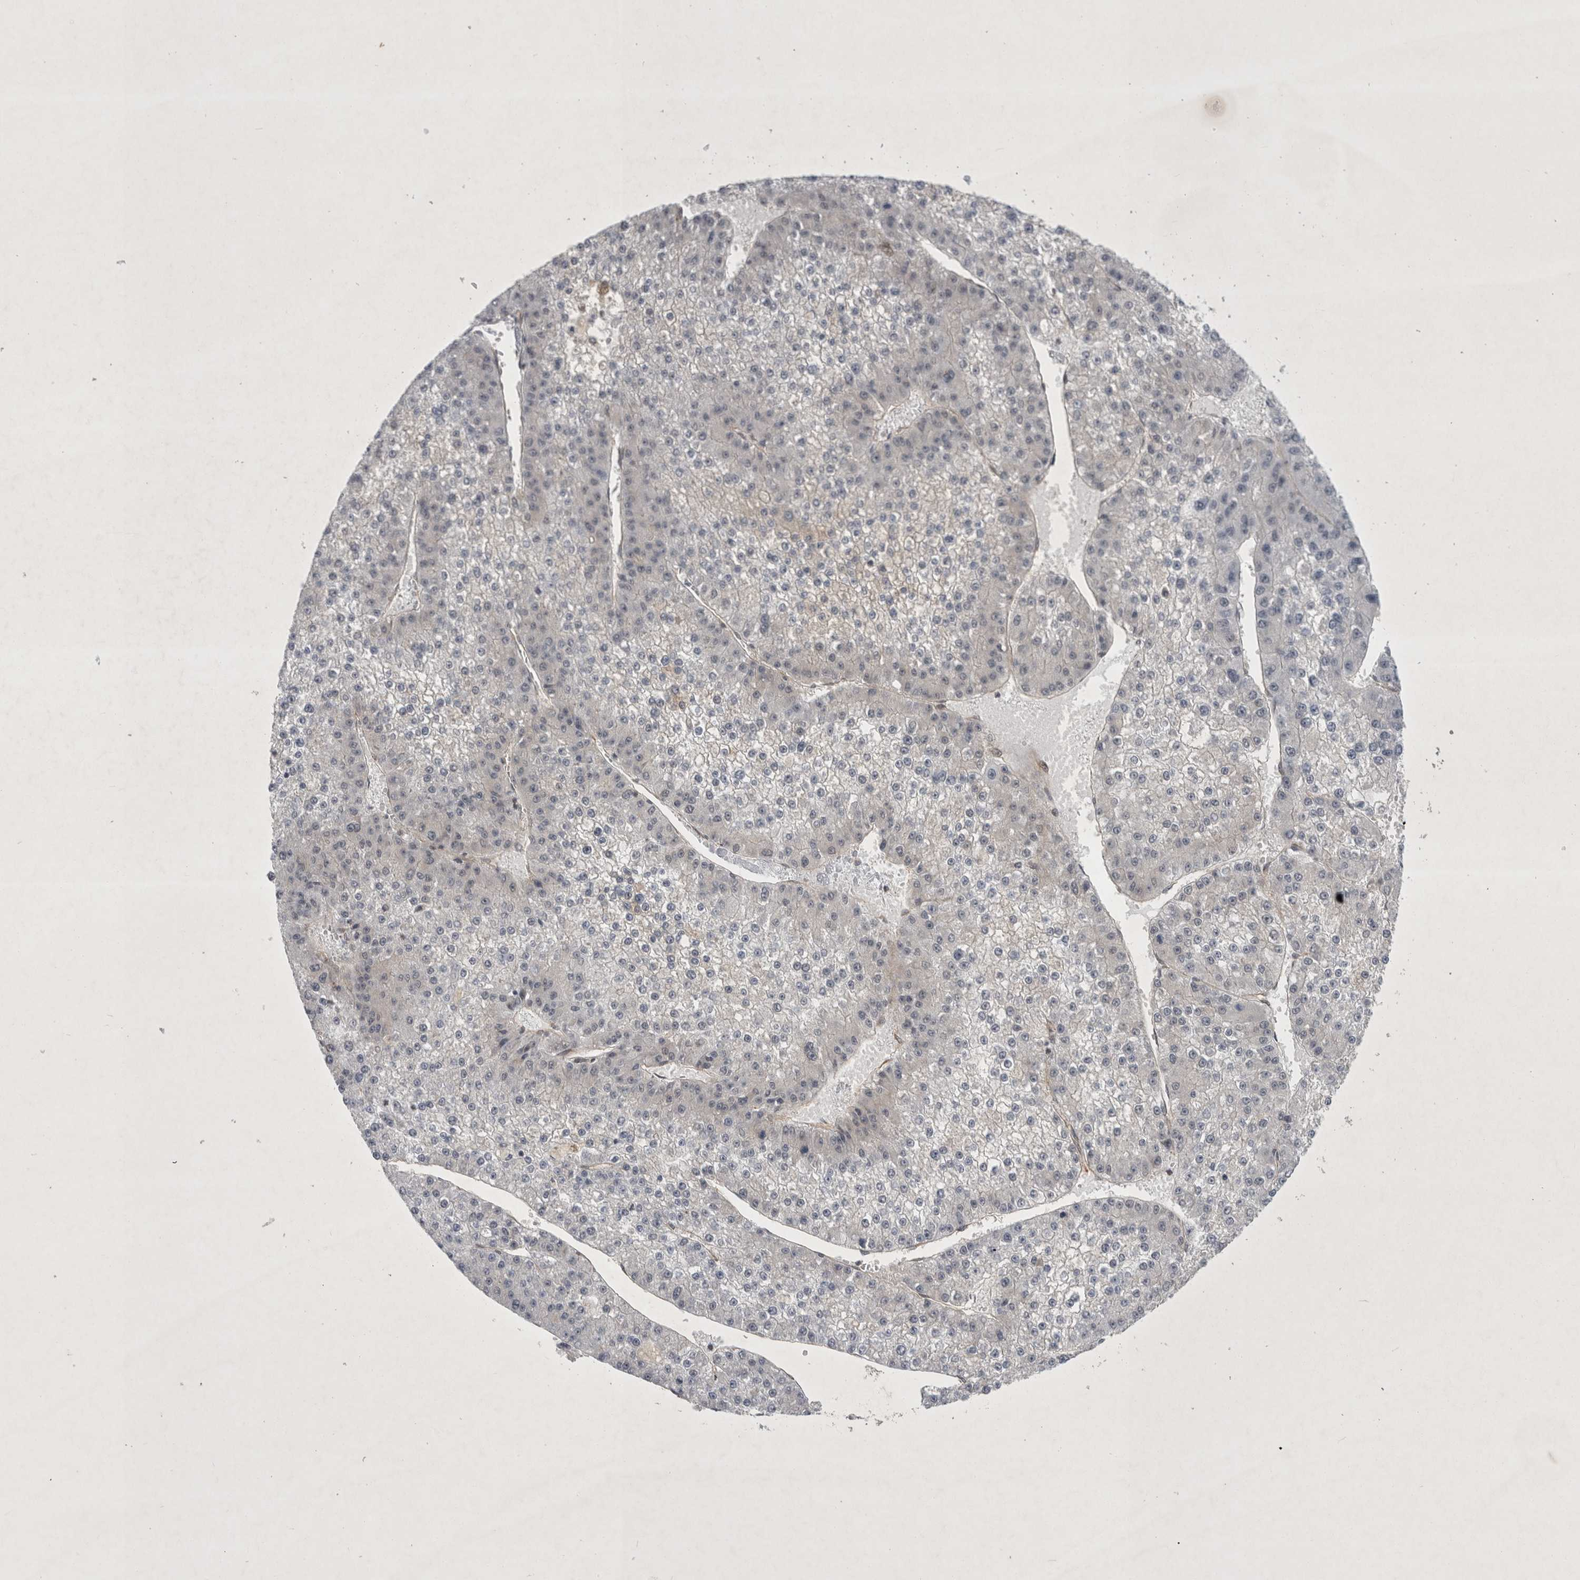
{"staining": {"intensity": "negative", "quantity": "none", "location": "none"}, "tissue": "liver cancer", "cell_type": "Tumor cells", "image_type": "cancer", "snomed": [{"axis": "morphology", "description": "Carcinoma, Hepatocellular, NOS"}, {"axis": "topography", "description": "Liver"}], "caption": "A photomicrograph of hepatocellular carcinoma (liver) stained for a protein displays no brown staining in tumor cells.", "gene": "PARP11", "patient": {"sex": "female", "age": 73}}